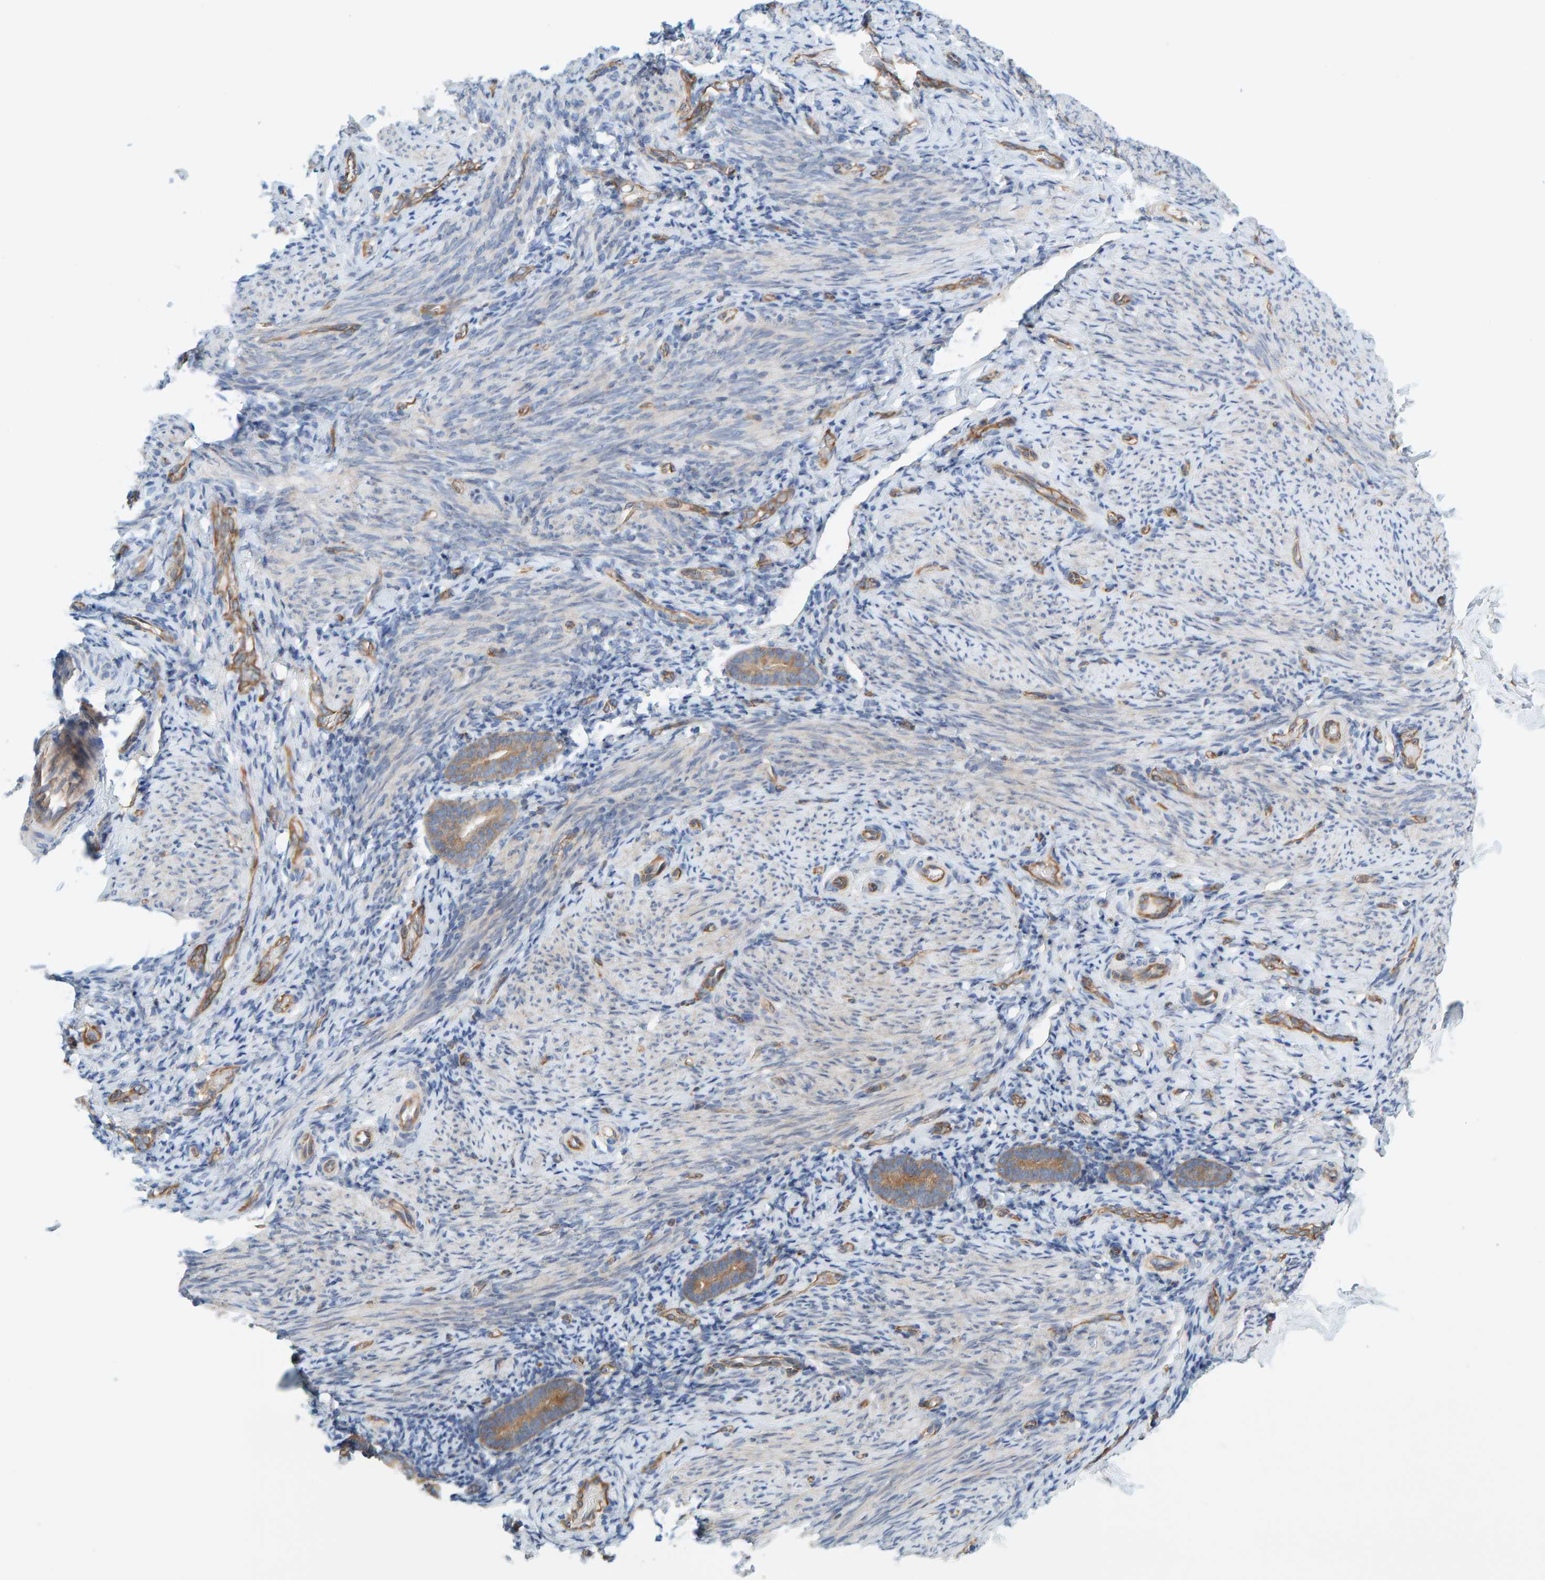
{"staining": {"intensity": "moderate", "quantity": "<25%", "location": "cytoplasmic/membranous"}, "tissue": "endometrium", "cell_type": "Cells in endometrial stroma", "image_type": "normal", "snomed": [{"axis": "morphology", "description": "Normal tissue, NOS"}, {"axis": "topography", "description": "Endometrium"}], "caption": "Endometrium stained with DAB (3,3'-diaminobenzidine) immunohistochemistry displays low levels of moderate cytoplasmic/membranous positivity in approximately <25% of cells in endometrial stroma. Ihc stains the protein of interest in brown and the nuclei are stained blue.", "gene": "PRKD2", "patient": {"sex": "female", "age": 51}}